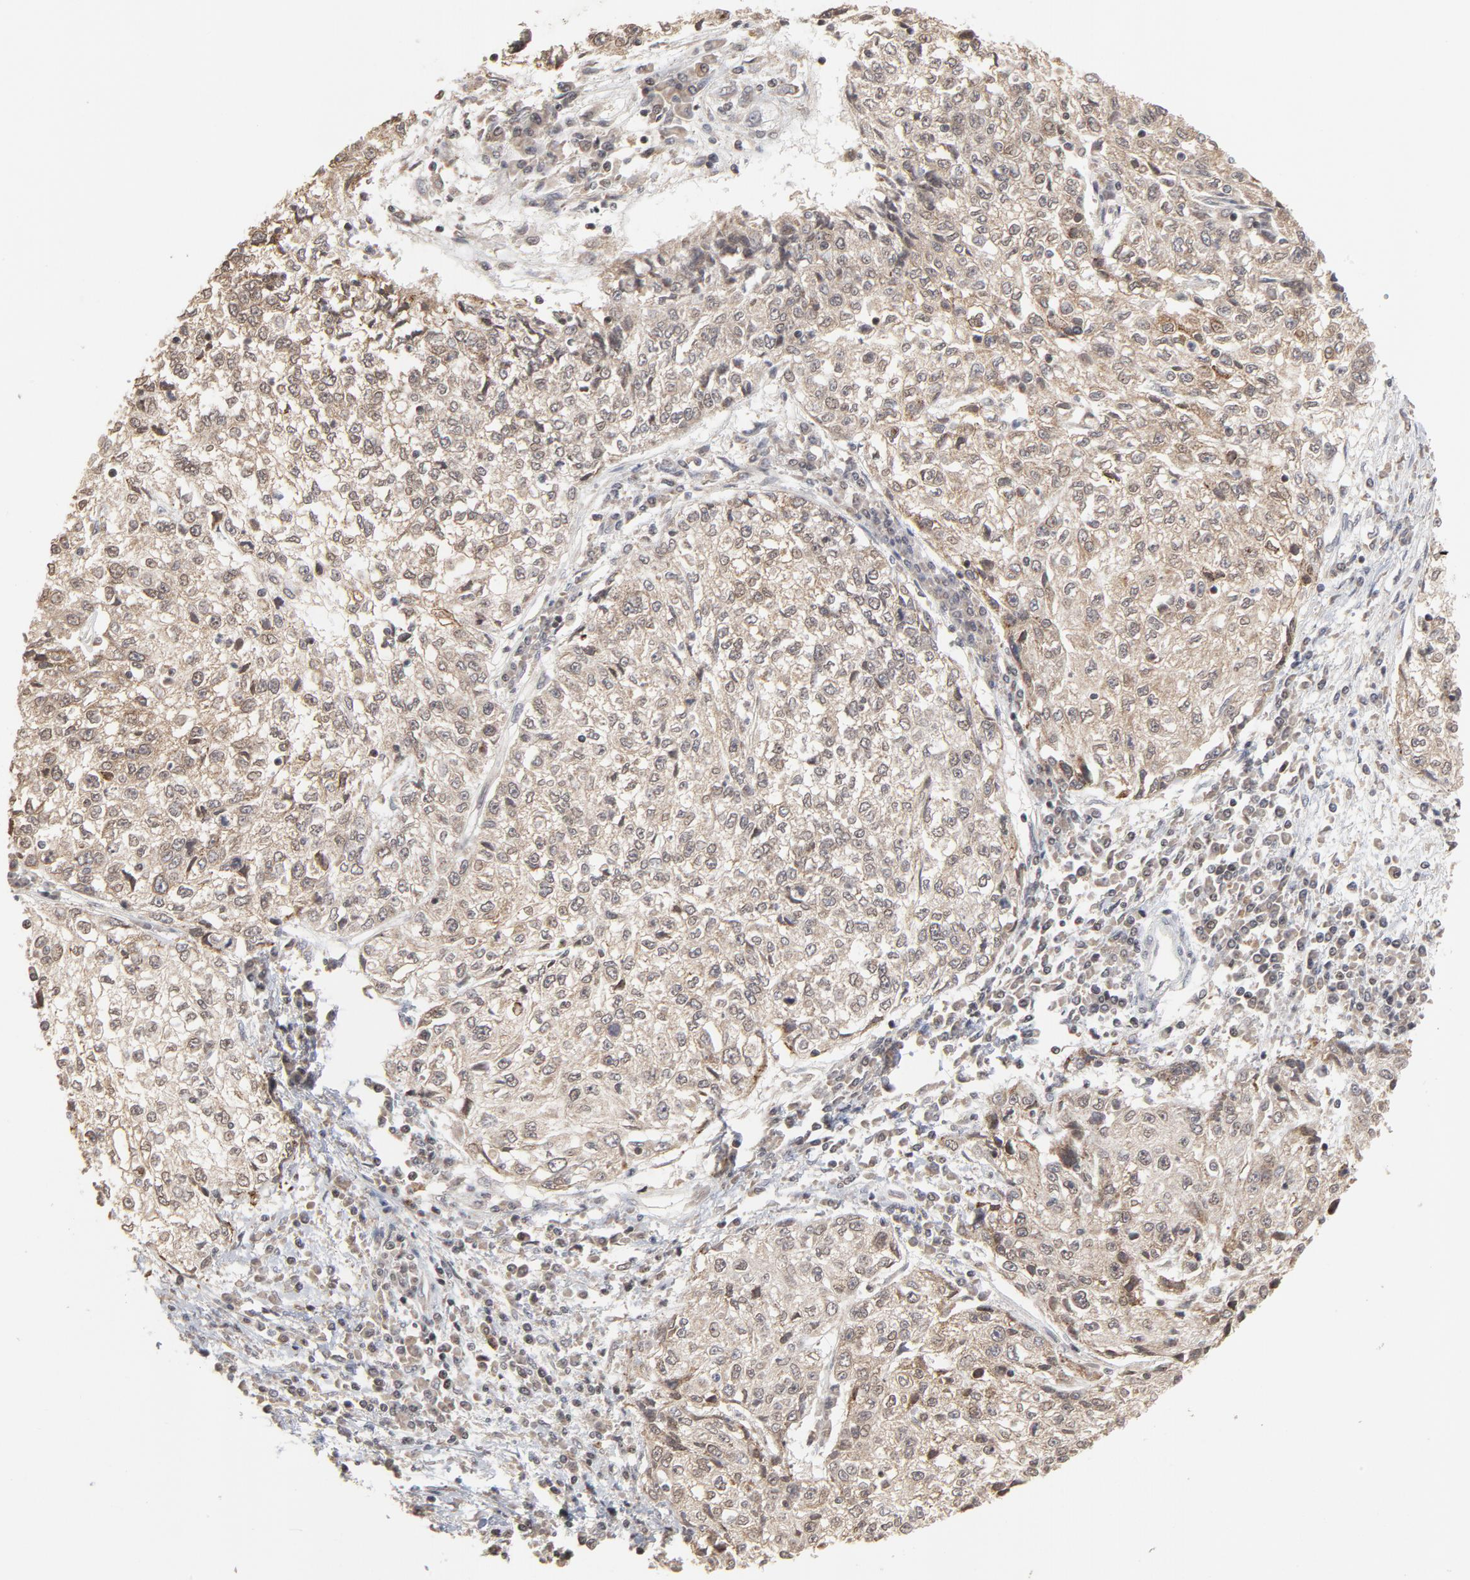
{"staining": {"intensity": "weak", "quantity": ">75%", "location": "cytoplasmic/membranous"}, "tissue": "cervical cancer", "cell_type": "Tumor cells", "image_type": "cancer", "snomed": [{"axis": "morphology", "description": "Squamous cell carcinoma, NOS"}, {"axis": "topography", "description": "Cervix"}], "caption": "Human cervical cancer stained with a brown dye shows weak cytoplasmic/membranous positive expression in about >75% of tumor cells.", "gene": "ARIH1", "patient": {"sex": "female", "age": 57}}